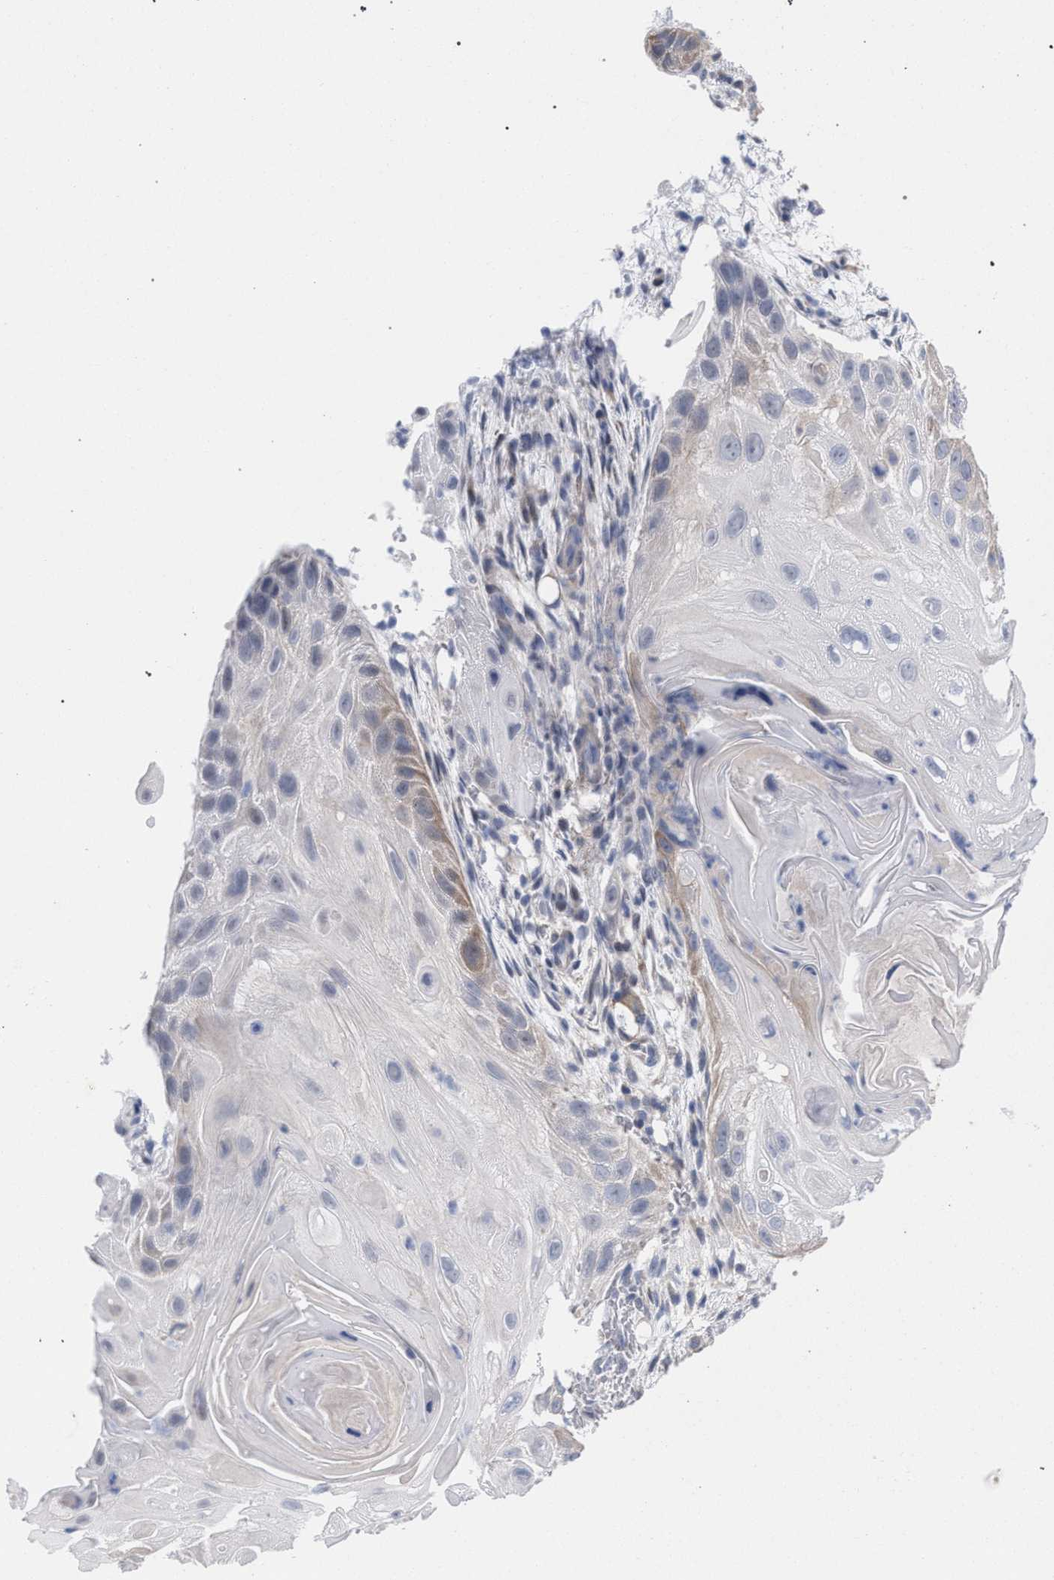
{"staining": {"intensity": "moderate", "quantity": "25%-75%", "location": "cytoplasmic/membranous"}, "tissue": "skin cancer", "cell_type": "Tumor cells", "image_type": "cancer", "snomed": [{"axis": "morphology", "description": "Squamous cell carcinoma, NOS"}, {"axis": "topography", "description": "Skin"}], "caption": "The photomicrograph reveals staining of squamous cell carcinoma (skin), revealing moderate cytoplasmic/membranous protein expression (brown color) within tumor cells. (Brightfield microscopy of DAB IHC at high magnification).", "gene": "FHOD3", "patient": {"sex": "female", "age": 77}}